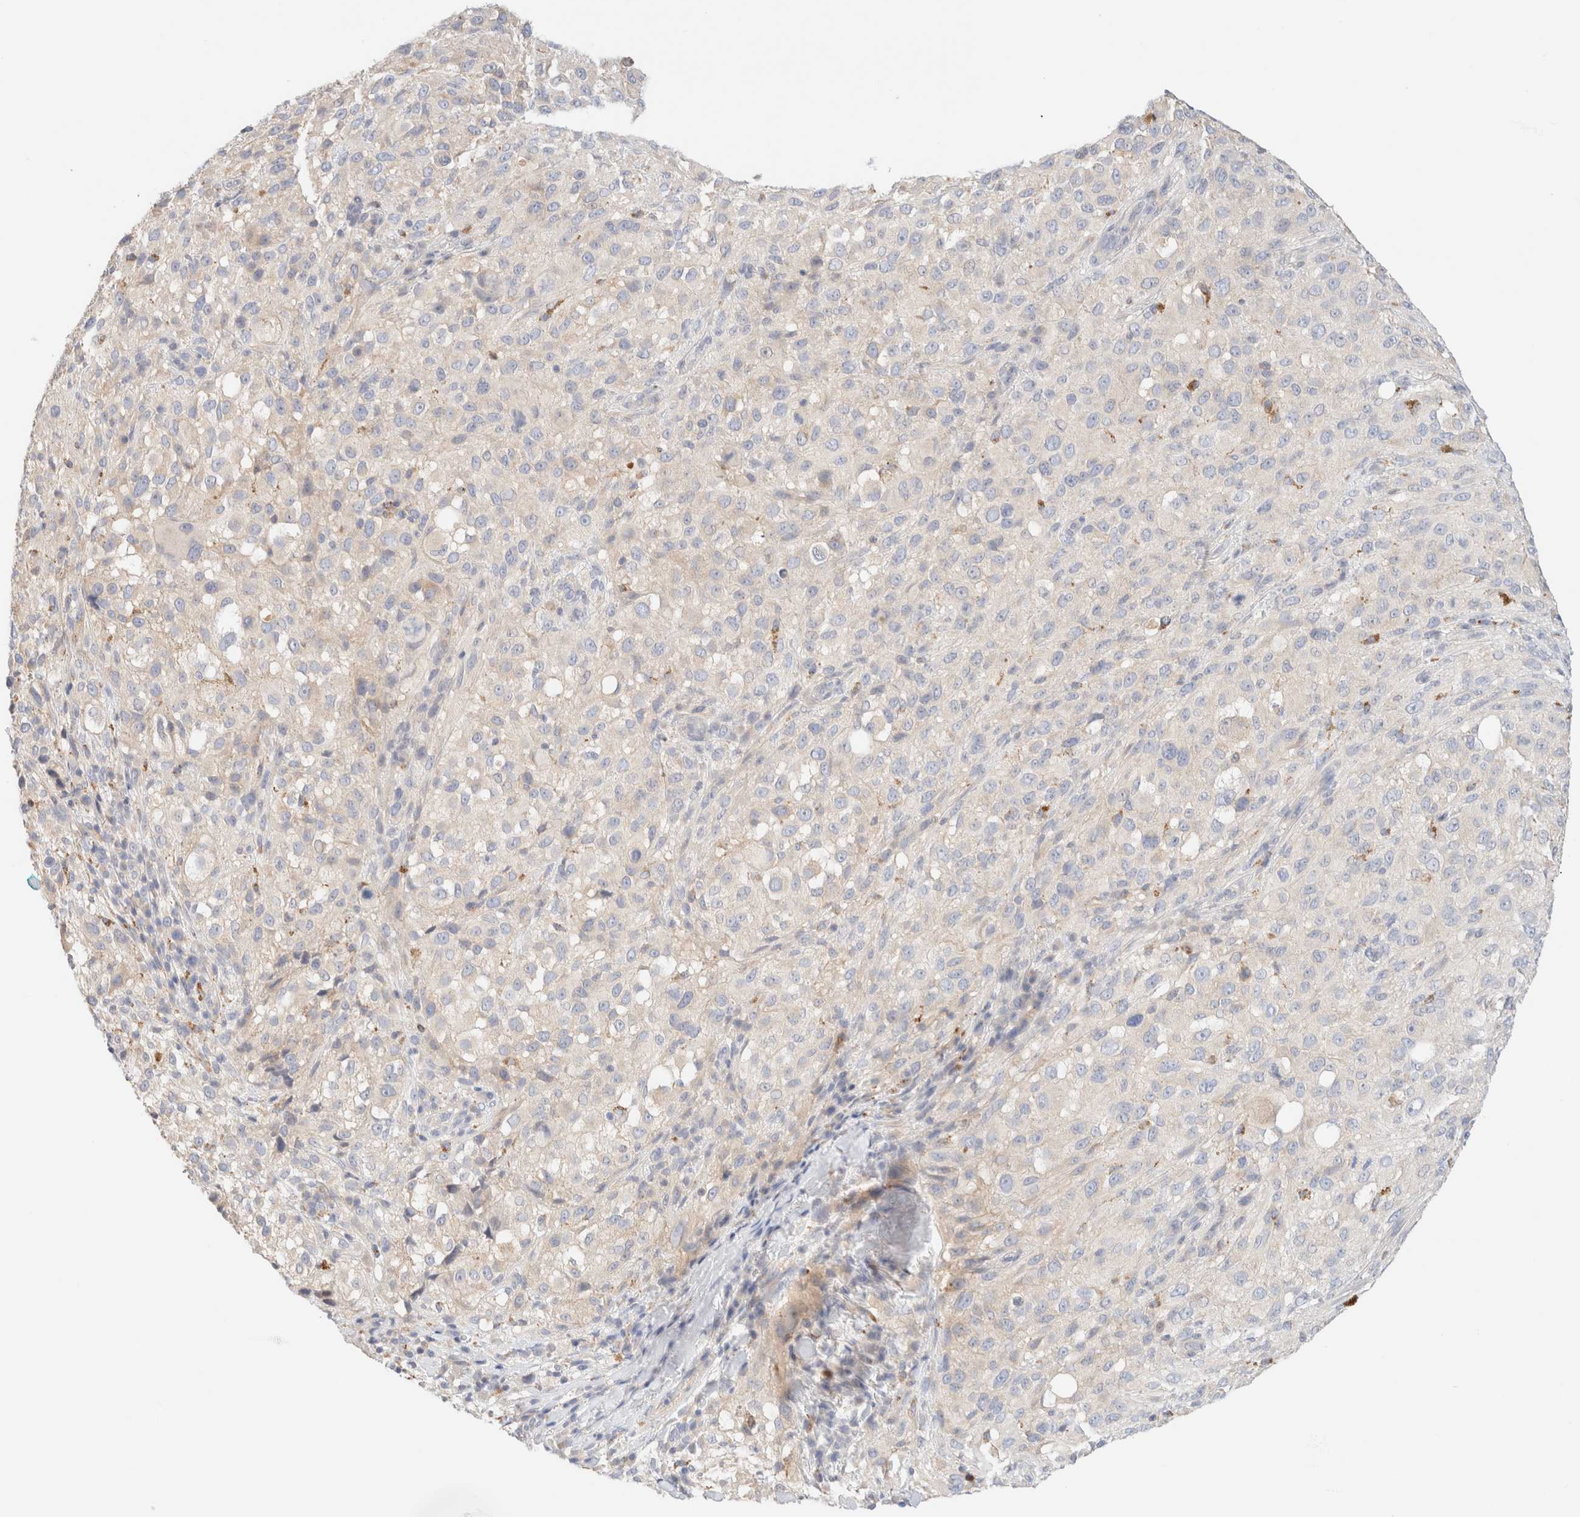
{"staining": {"intensity": "negative", "quantity": "none", "location": "none"}, "tissue": "melanoma", "cell_type": "Tumor cells", "image_type": "cancer", "snomed": [{"axis": "morphology", "description": "Necrosis, NOS"}, {"axis": "morphology", "description": "Malignant melanoma, NOS"}, {"axis": "topography", "description": "Skin"}], "caption": "This is an immunohistochemistry (IHC) micrograph of human malignant melanoma. There is no positivity in tumor cells.", "gene": "SARM1", "patient": {"sex": "female", "age": 87}}